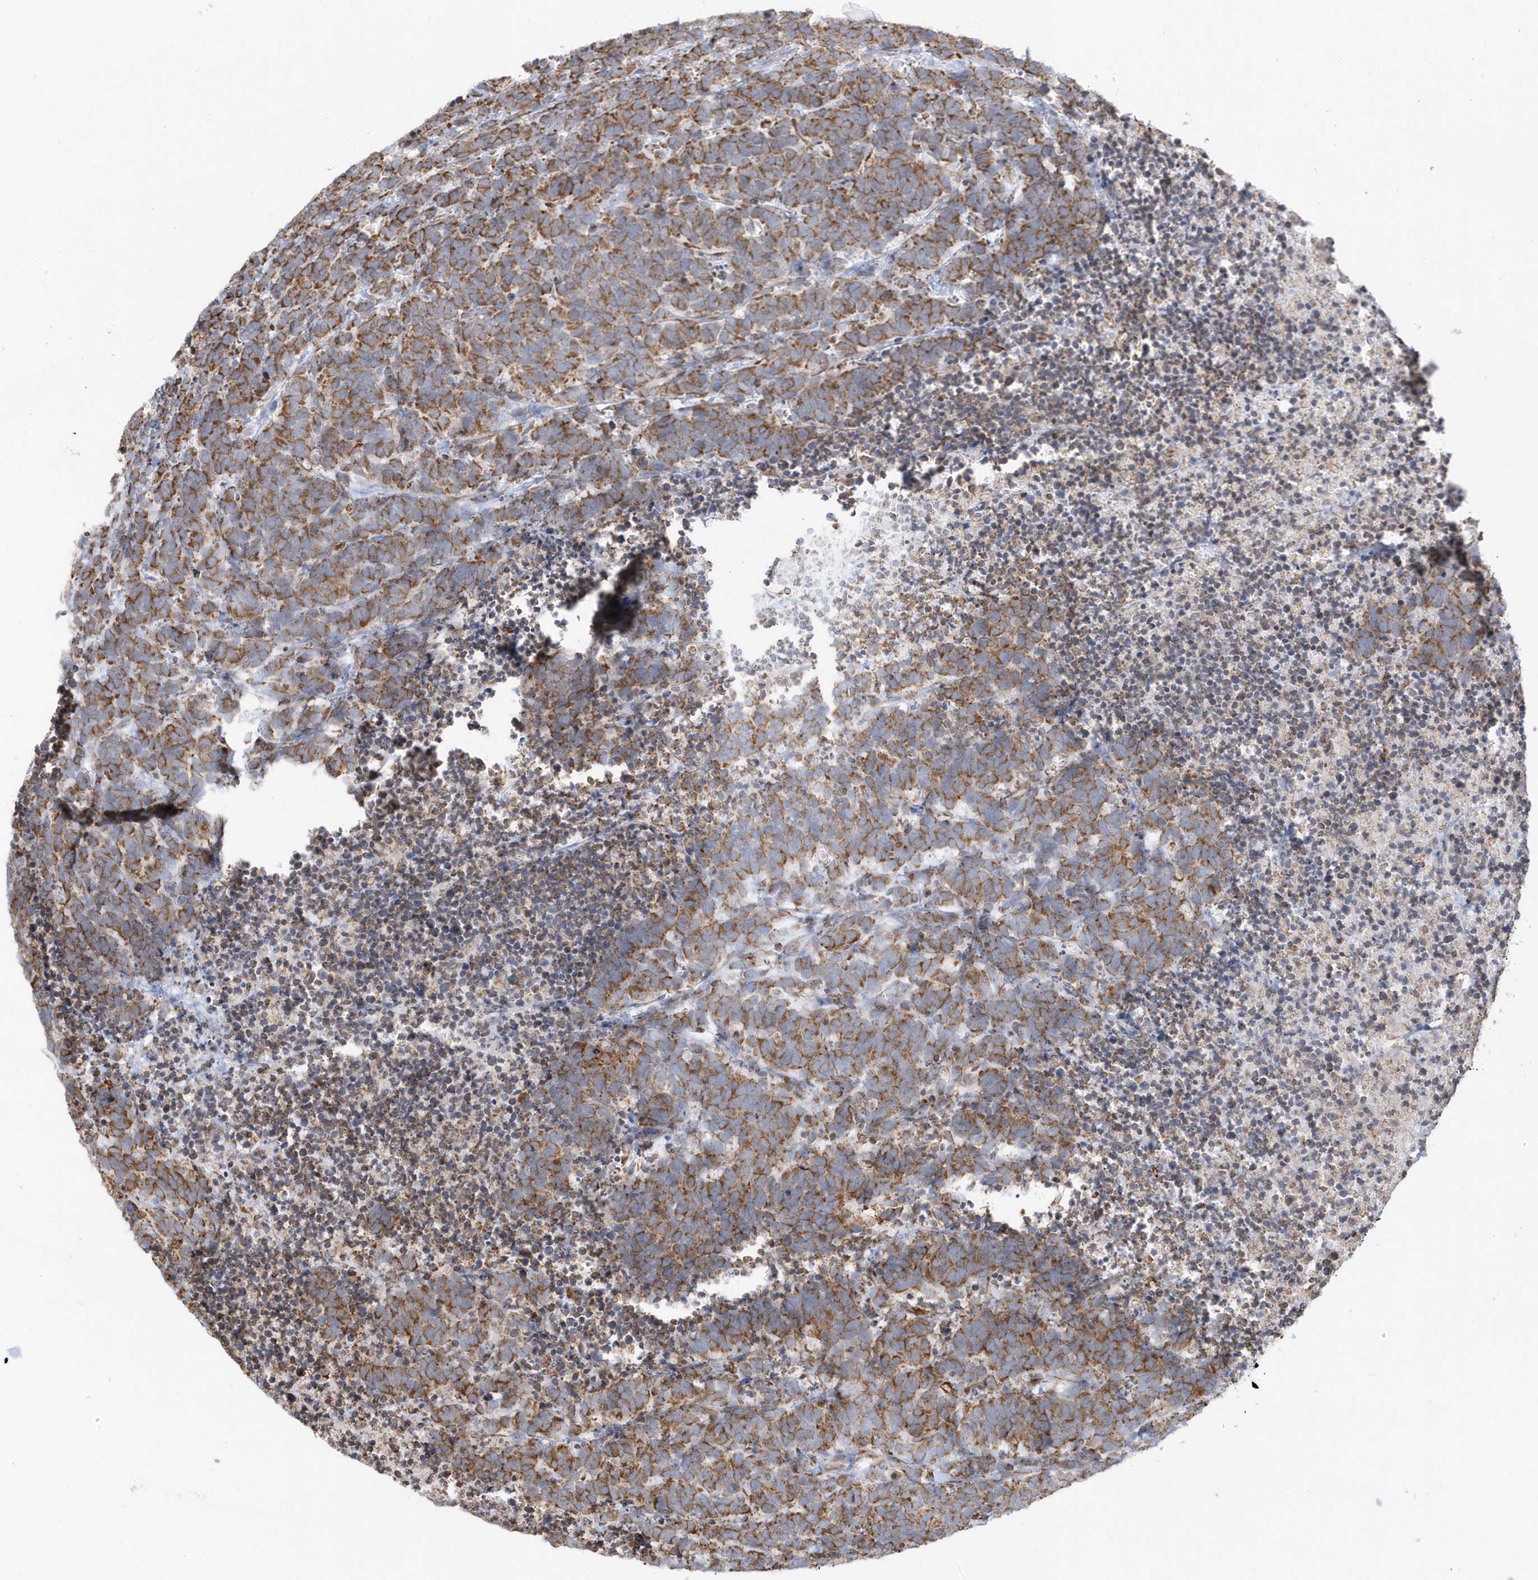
{"staining": {"intensity": "moderate", "quantity": ">75%", "location": "cytoplasmic/membranous"}, "tissue": "carcinoid", "cell_type": "Tumor cells", "image_type": "cancer", "snomed": [{"axis": "morphology", "description": "Carcinoma, NOS"}, {"axis": "morphology", "description": "Carcinoid, malignant, NOS"}, {"axis": "topography", "description": "Urinary bladder"}], "caption": "Human carcinoid (malignant) stained with a protein marker shows moderate staining in tumor cells.", "gene": "DCAF1", "patient": {"sex": "male", "age": 57}}